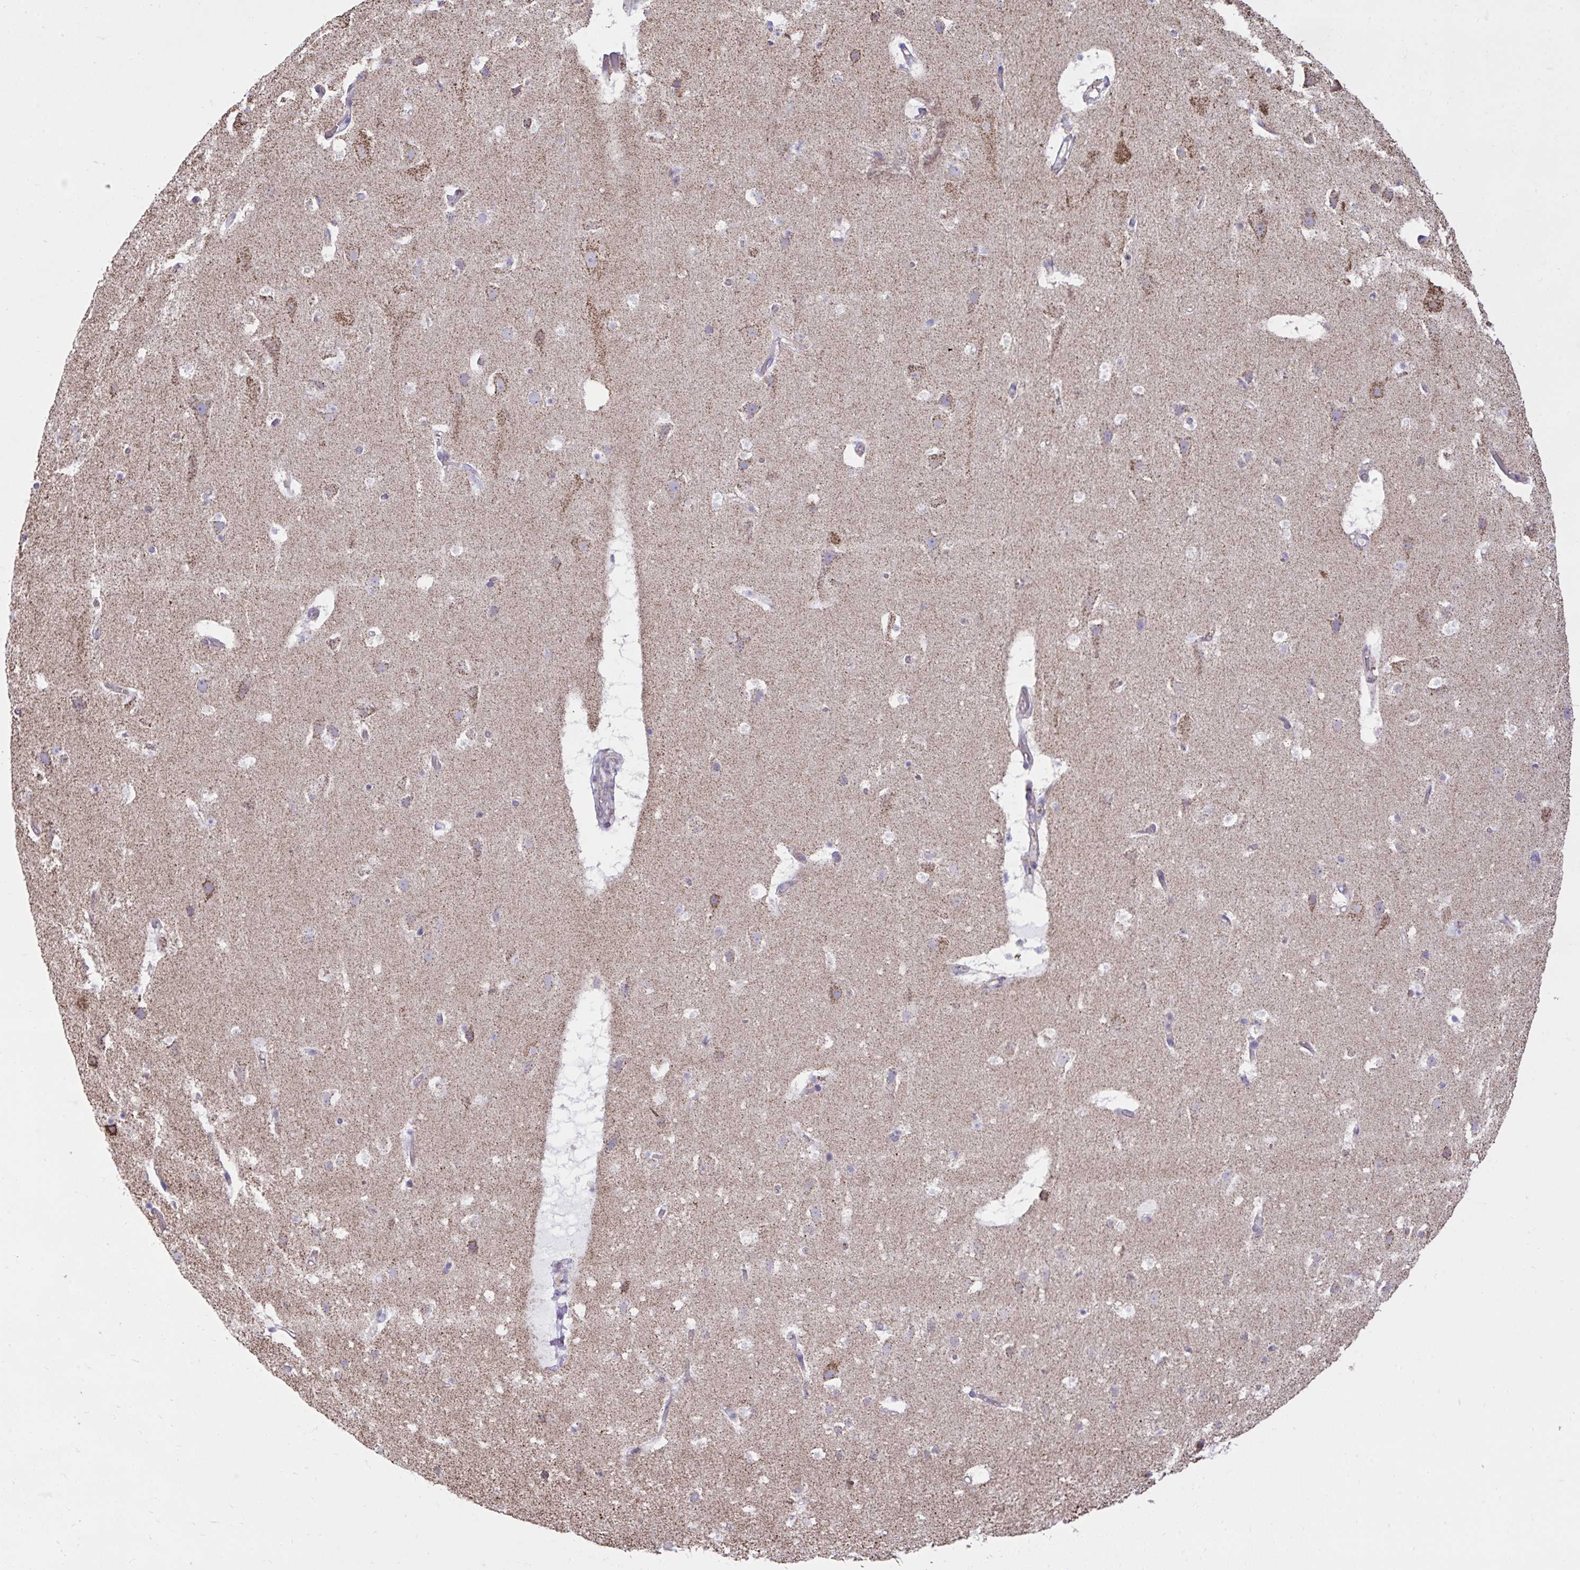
{"staining": {"intensity": "weak", "quantity": "25%-75%", "location": "cytoplasmic/membranous"}, "tissue": "cerebral cortex", "cell_type": "Endothelial cells", "image_type": "normal", "snomed": [{"axis": "morphology", "description": "Normal tissue, NOS"}, {"axis": "topography", "description": "Cerebral cortex"}], "caption": "Cerebral cortex stained for a protein demonstrates weak cytoplasmic/membranous positivity in endothelial cells. Immunohistochemistry (ihc) stains the protein of interest in brown and the nuclei are stained blue.", "gene": "ZNF362", "patient": {"sex": "female", "age": 42}}